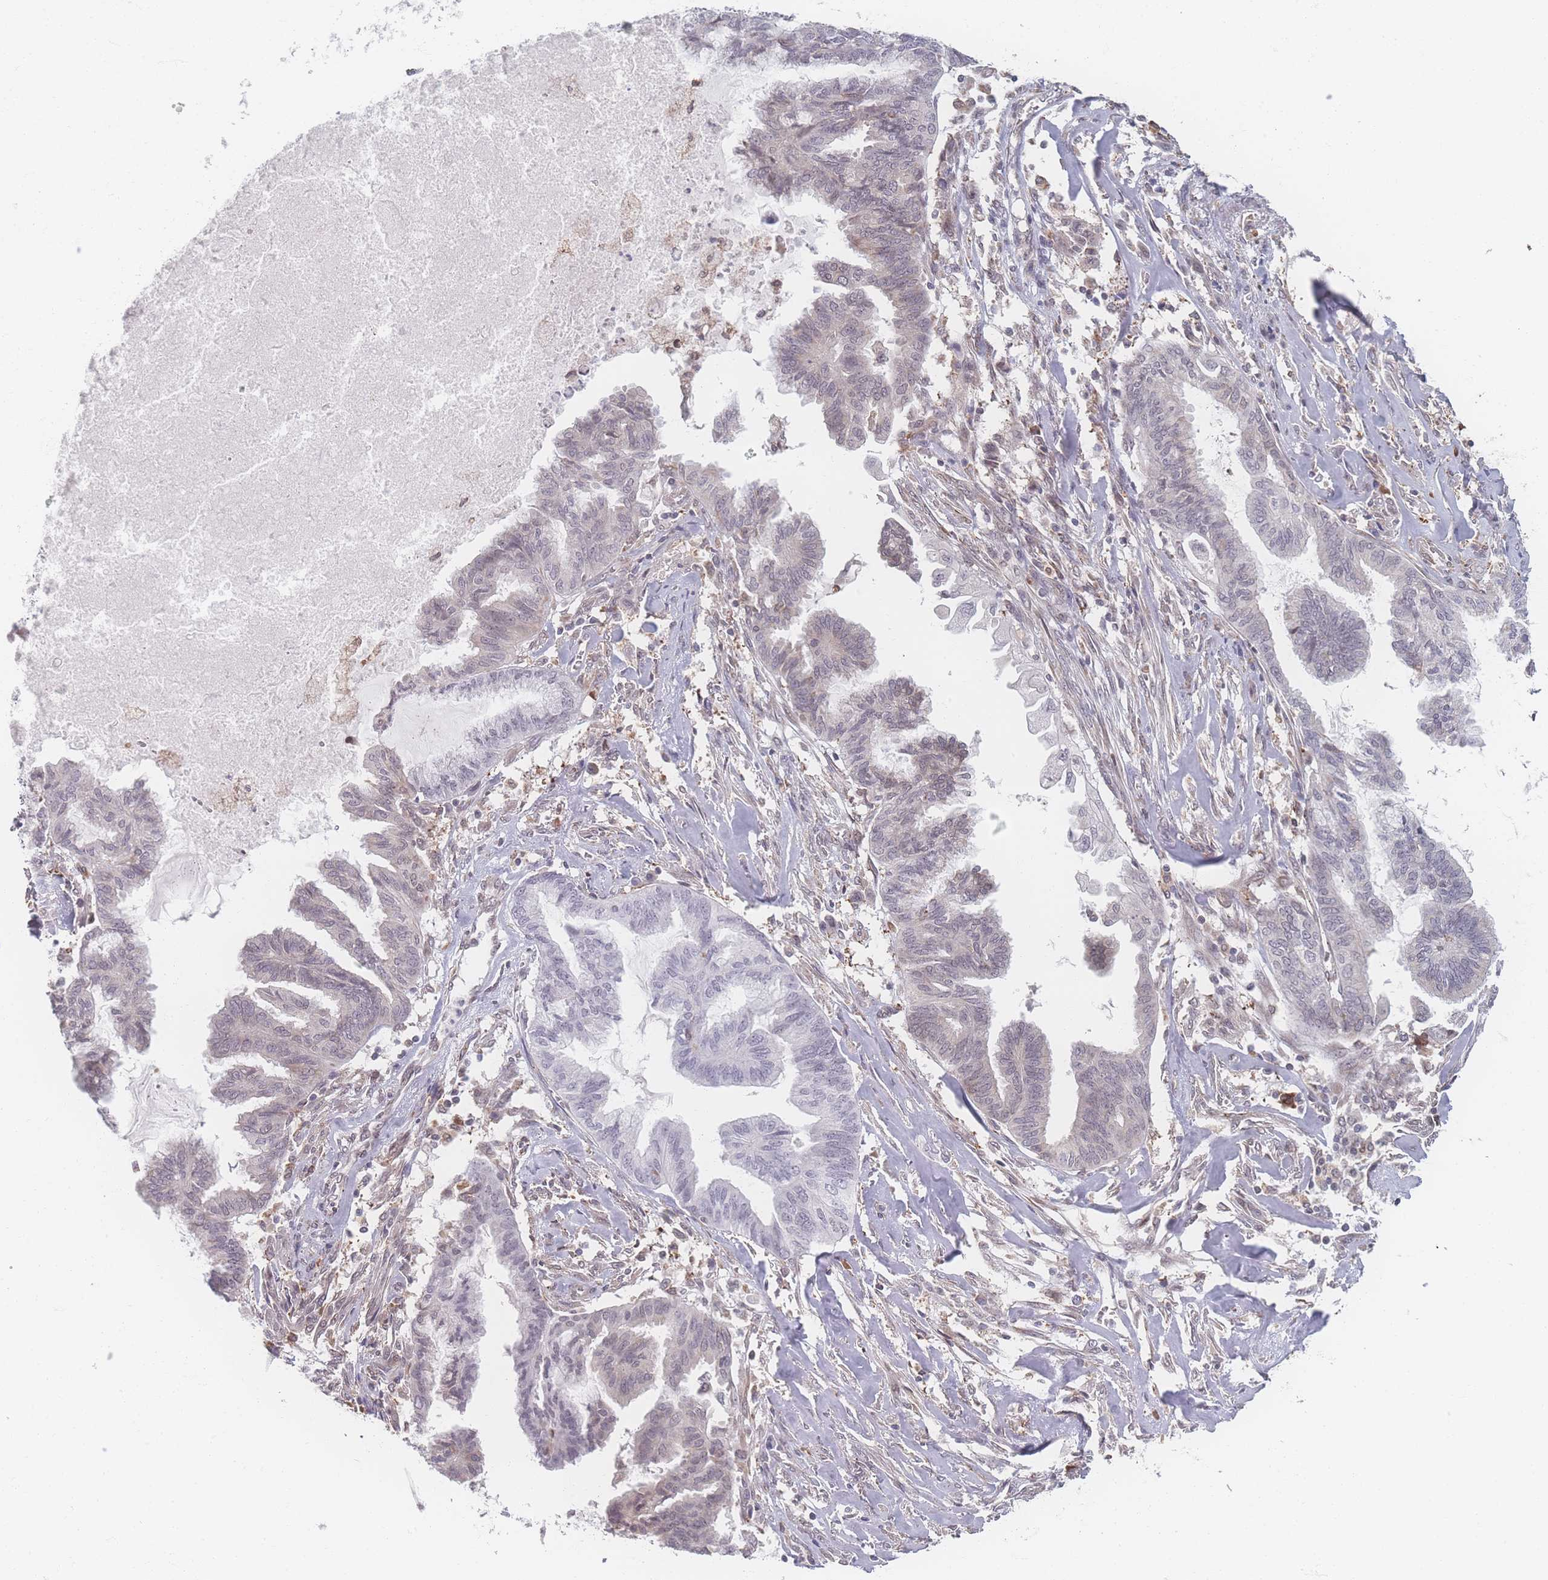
{"staining": {"intensity": "negative", "quantity": "none", "location": "none"}, "tissue": "endometrial cancer", "cell_type": "Tumor cells", "image_type": "cancer", "snomed": [{"axis": "morphology", "description": "Adenocarcinoma, NOS"}, {"axis": "topography", "description": "Endometrium"}], "caption": "Immunohistochemistry (IHC) of endometrial cancer shows no expression in tumor cells.", "gene": "ZC3H13", "patient": {"sex": "female", "age": 86}}